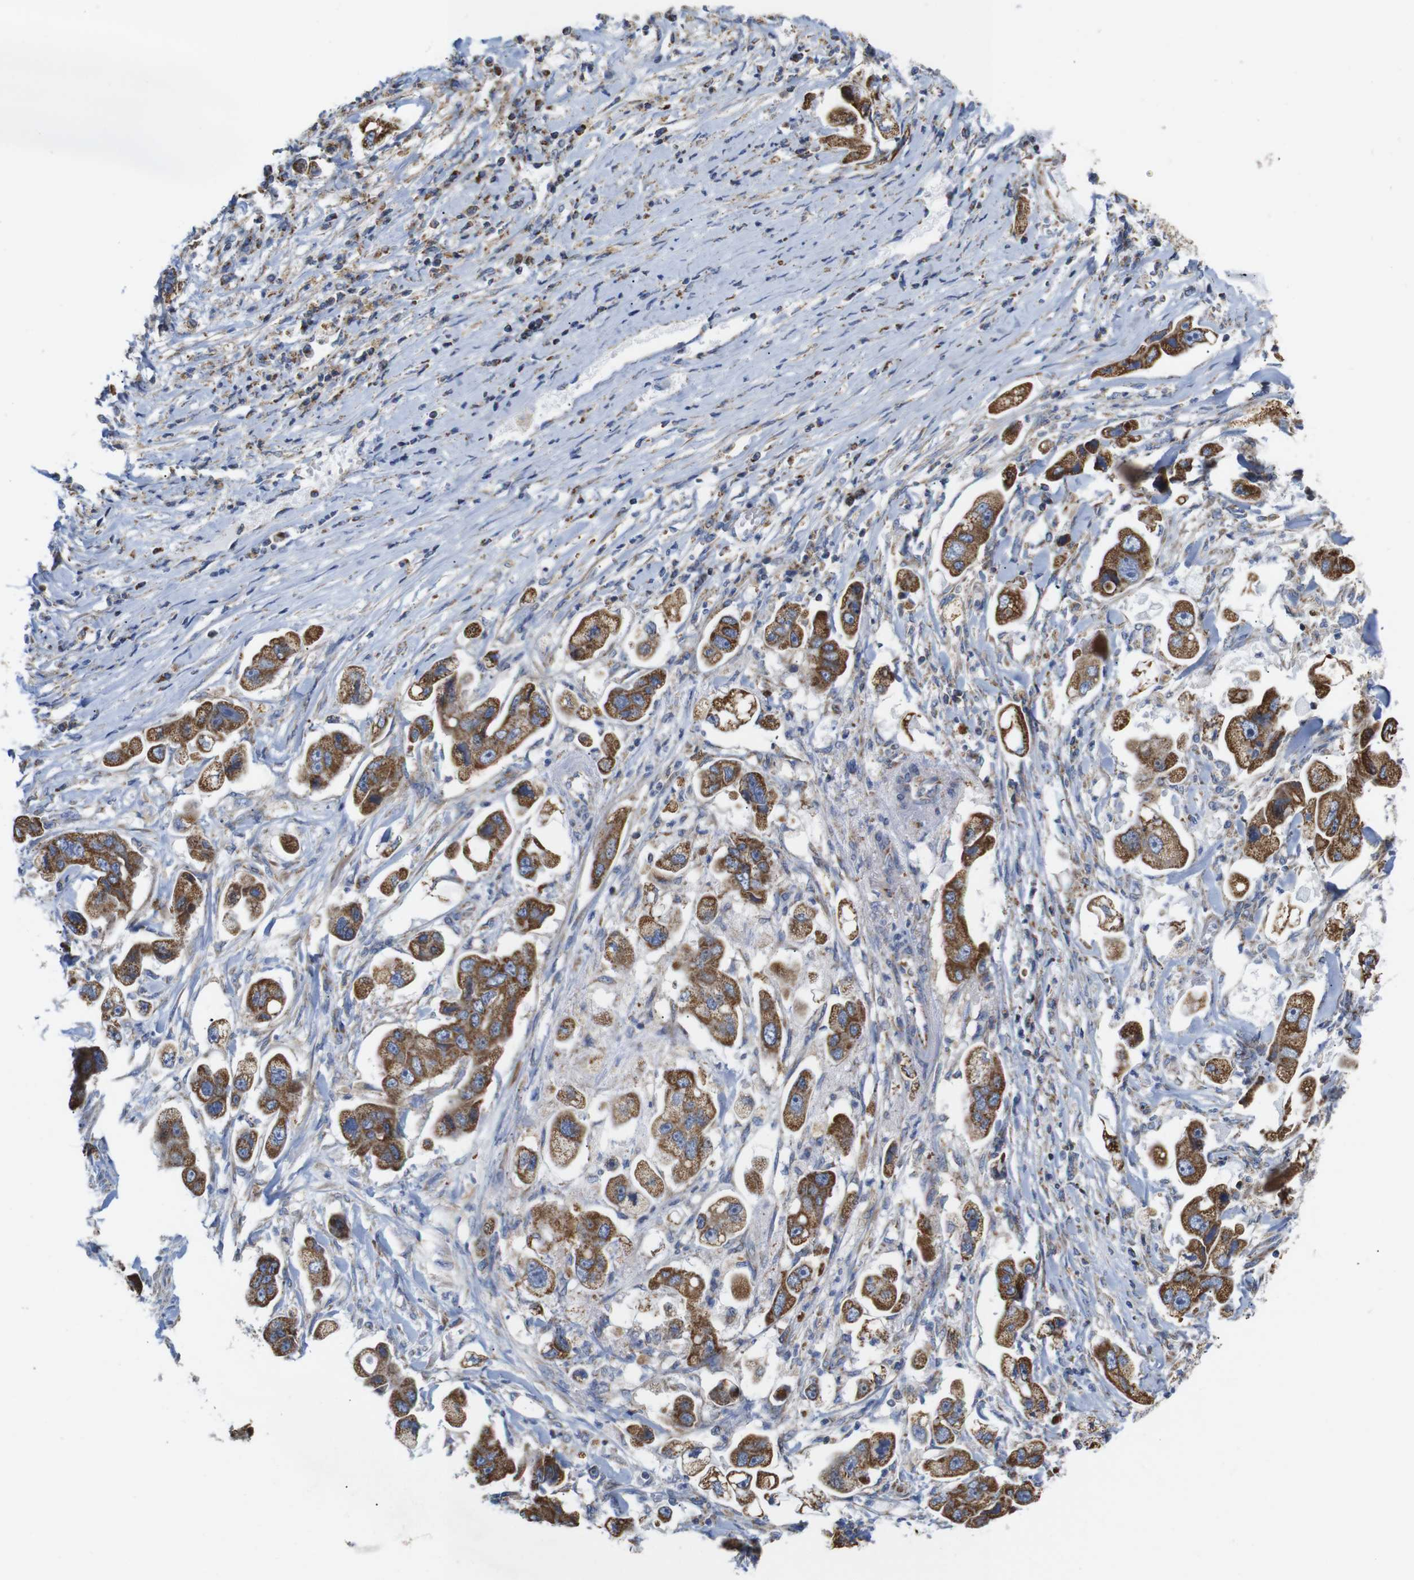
{"staining": {"intensity": "strong", "quantity": ">75%", "location": "cytoplasmic/membranous"}, "tissue": "stomach cancer", "cell_type": "Tumor cells", "image_type": "cancer", "snomed": [{"axis": "morphology", "description": "Adenocarcinoma, NOS"}, {"axis": "topography", "description": "Stomach"}], "caption": "Stomach adenocarcinoma tissue reveals strong cytoplasmic/membranous staining in about >75% of tumor cells", "gene": "FAM171B", "patient": {"sex": "male", "age": 62}}